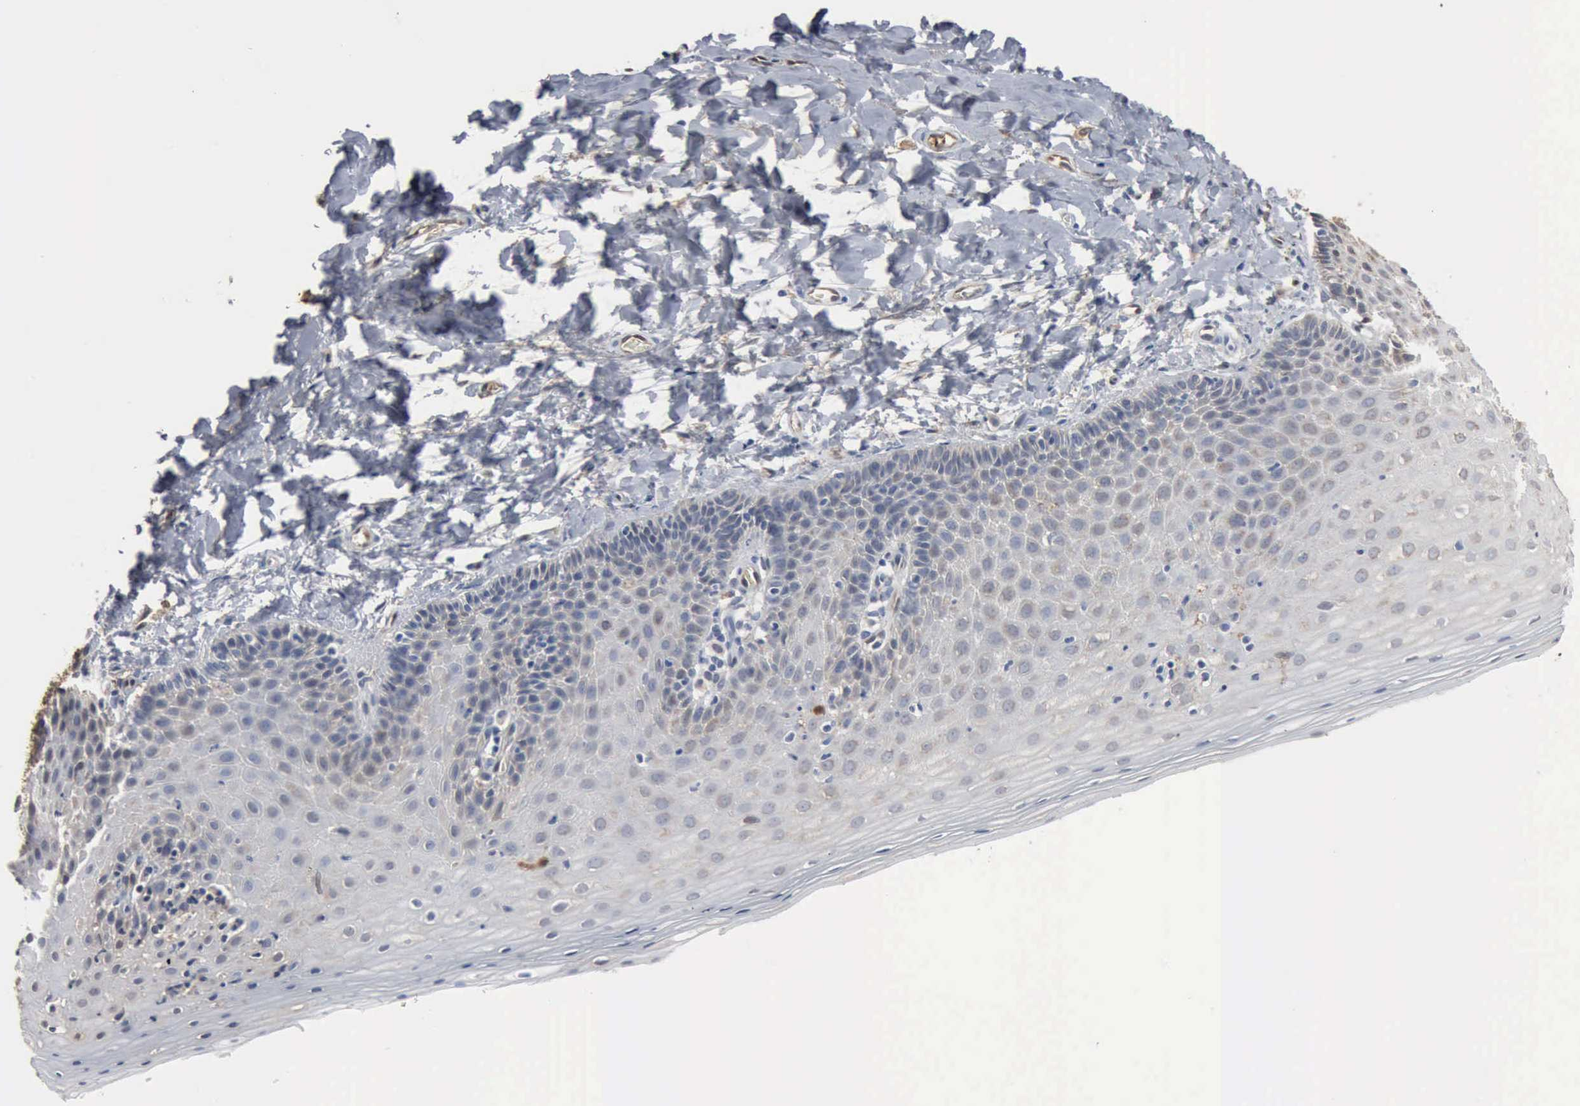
{"staining": {"intensity": "negative", "quantity": "none", "location": "none"}, "tissue": "cervix", "cell_type": "Glandular cells", "image_type": "normal", "snomed": [{"axis": "morphology", "description": "Normal tissue, NOS"}, {"axis": "topography", "description": "Cervix"}], "caption": "DAB (3,3'-diaminobenzidine) immunohistochemical staining of normal human cervix demonstrates no significant staining in glandular cells. The staining was performed using DAB (3,3'-diaminobenzidine) to visualize the protein expression in brown, while the nuclei were stained in blue with hematoxylin (Magnification: 20x).", "gene": "FSCN1", "patient": {"sex": "female", "age": 53}}